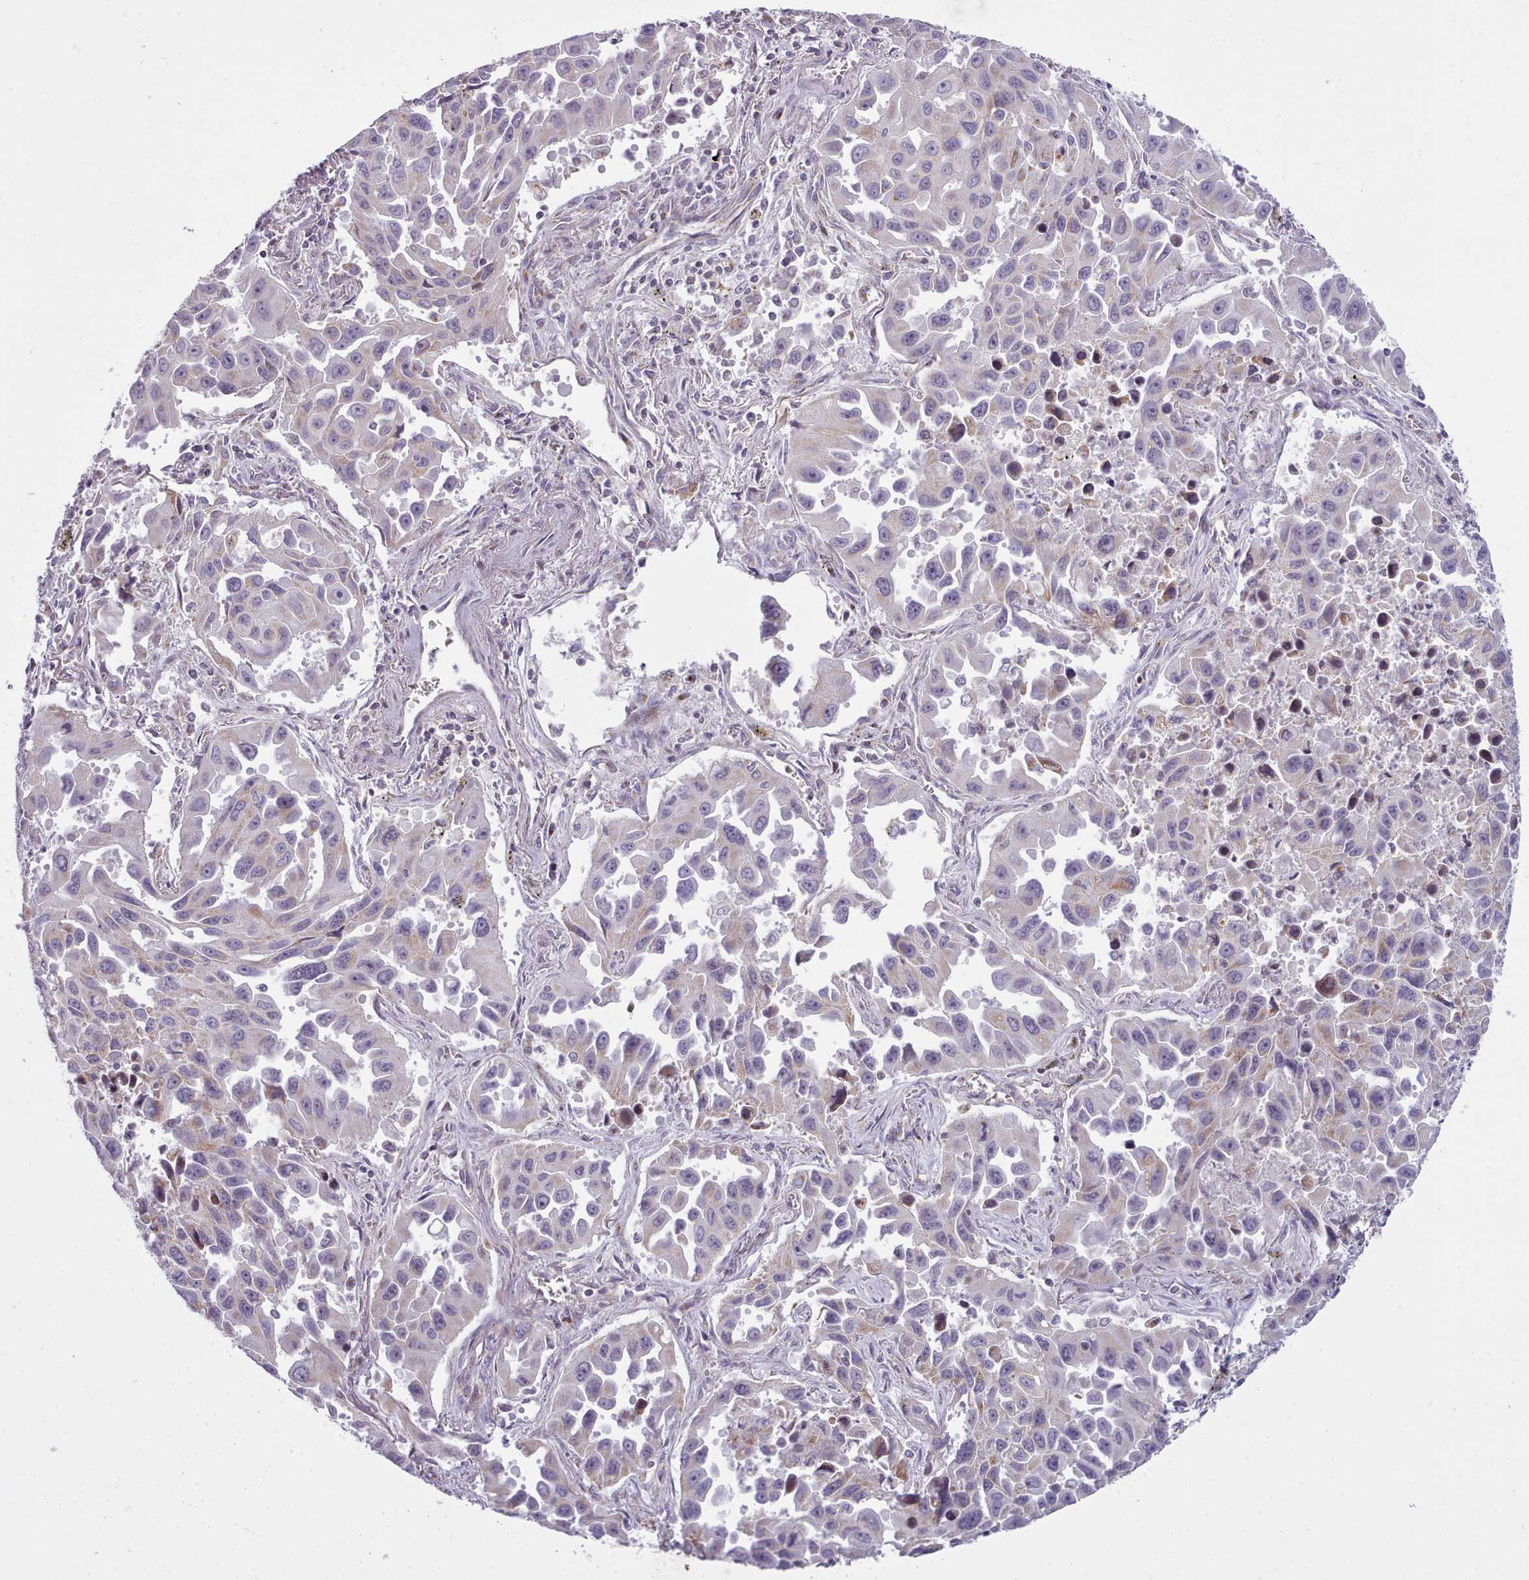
{"staining": {"intensity": "weak", "quantity": "<25%", "location": "cytoplasmic/membranous"}, "tissue": "lung cancer", "cell_type": "Tumor cells", "image_type": "cancer", "snomed": [{"axis": "morphology", "description": "Adenocarcinoma, NOS"}, {"axis": "topography", "description": "Lung"}], "caption": "Protein analysis of lung cancer (adenocarcinoma) shows no significant expression in tumor cells. The staining was performed using DAB (3,3'-diaminobenzidine) to visualize the protein expression in brown, while the nuclei were stained in blue with hematoxylin (Magnification: 20x).", "gene": "SLC52A3", "patient": {"sex": "male", "age": 66}}